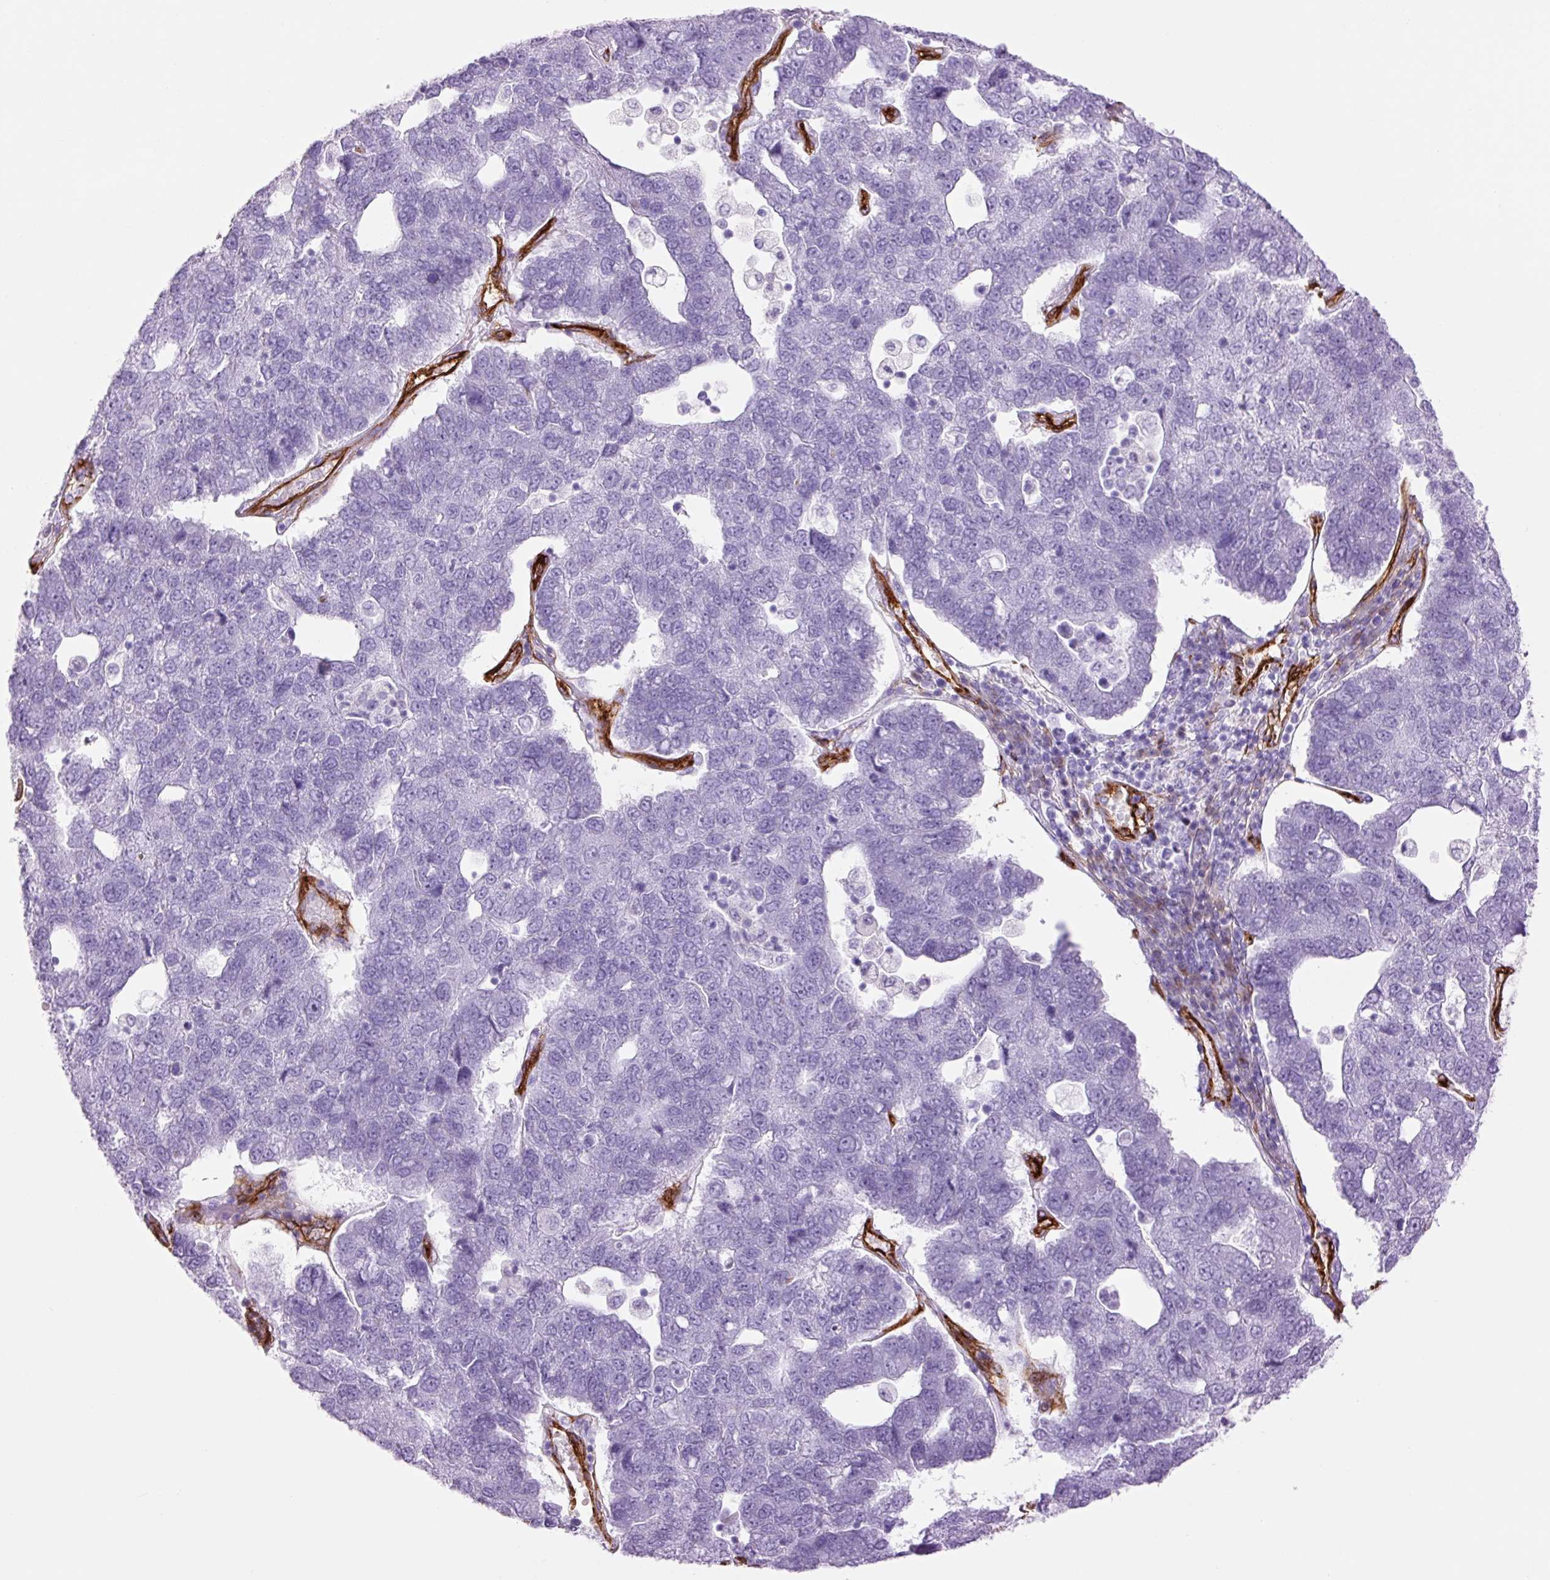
{"staining": {"intensity": "negative", "quantity": "none", "location": "none"}, "tissue": "pancreatic cancer", "cell_type": "Tumor cells", "image_type": "cancer", "snomed": [{"axis": "morphology", "description": "Adenocarcinoma, NOS"}, {"axis": "topography", "description": "Pancreas"}], "caption": "A micrograph of pancreatic cancer (adenocarcinoma) stained for a protein displays no brown staining in tumor cells.", "gene": "CAV1", "patient": {"sex": "female", "age": 61}}